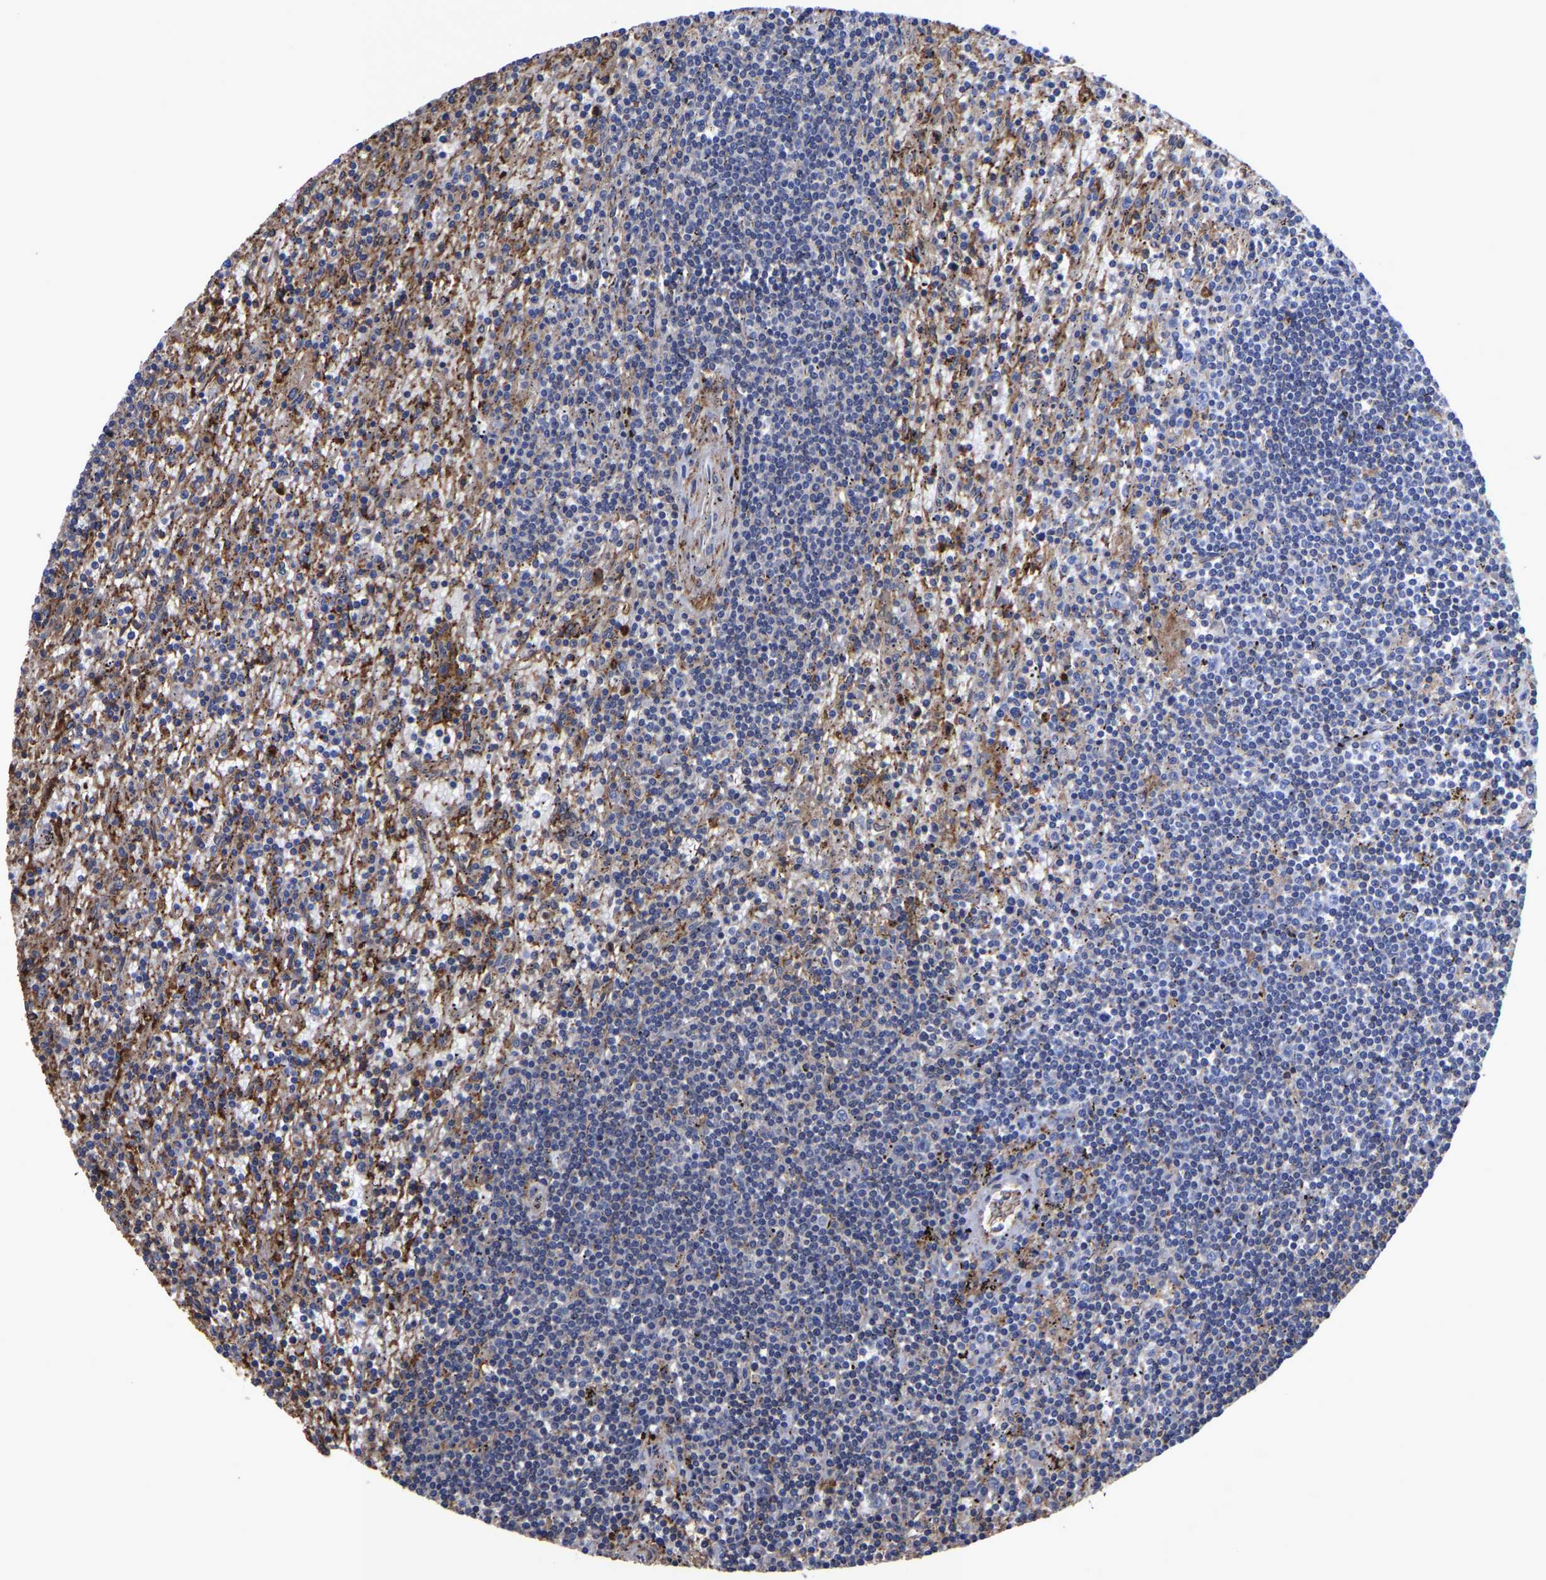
{"staining": {"intensity": "negative", "quantity": "none", "location": "none"}, "tissue": "lymphoma", "cell_type": "Tumor cells", "image_type": "cancer", "snomed": [{"axis": "morphology", "description": "Malignant lymphoma, non-Hodgkin's type, Low grade"}, {"axis": "topography", "description": "Spleen"}], "caption": "Tumor cells are negative for protein expression in human low-grade malignant lymphoma, non-Hodgkin's type.", "gene": "LIF", "patient": {"sex": "male", "age": 76}}